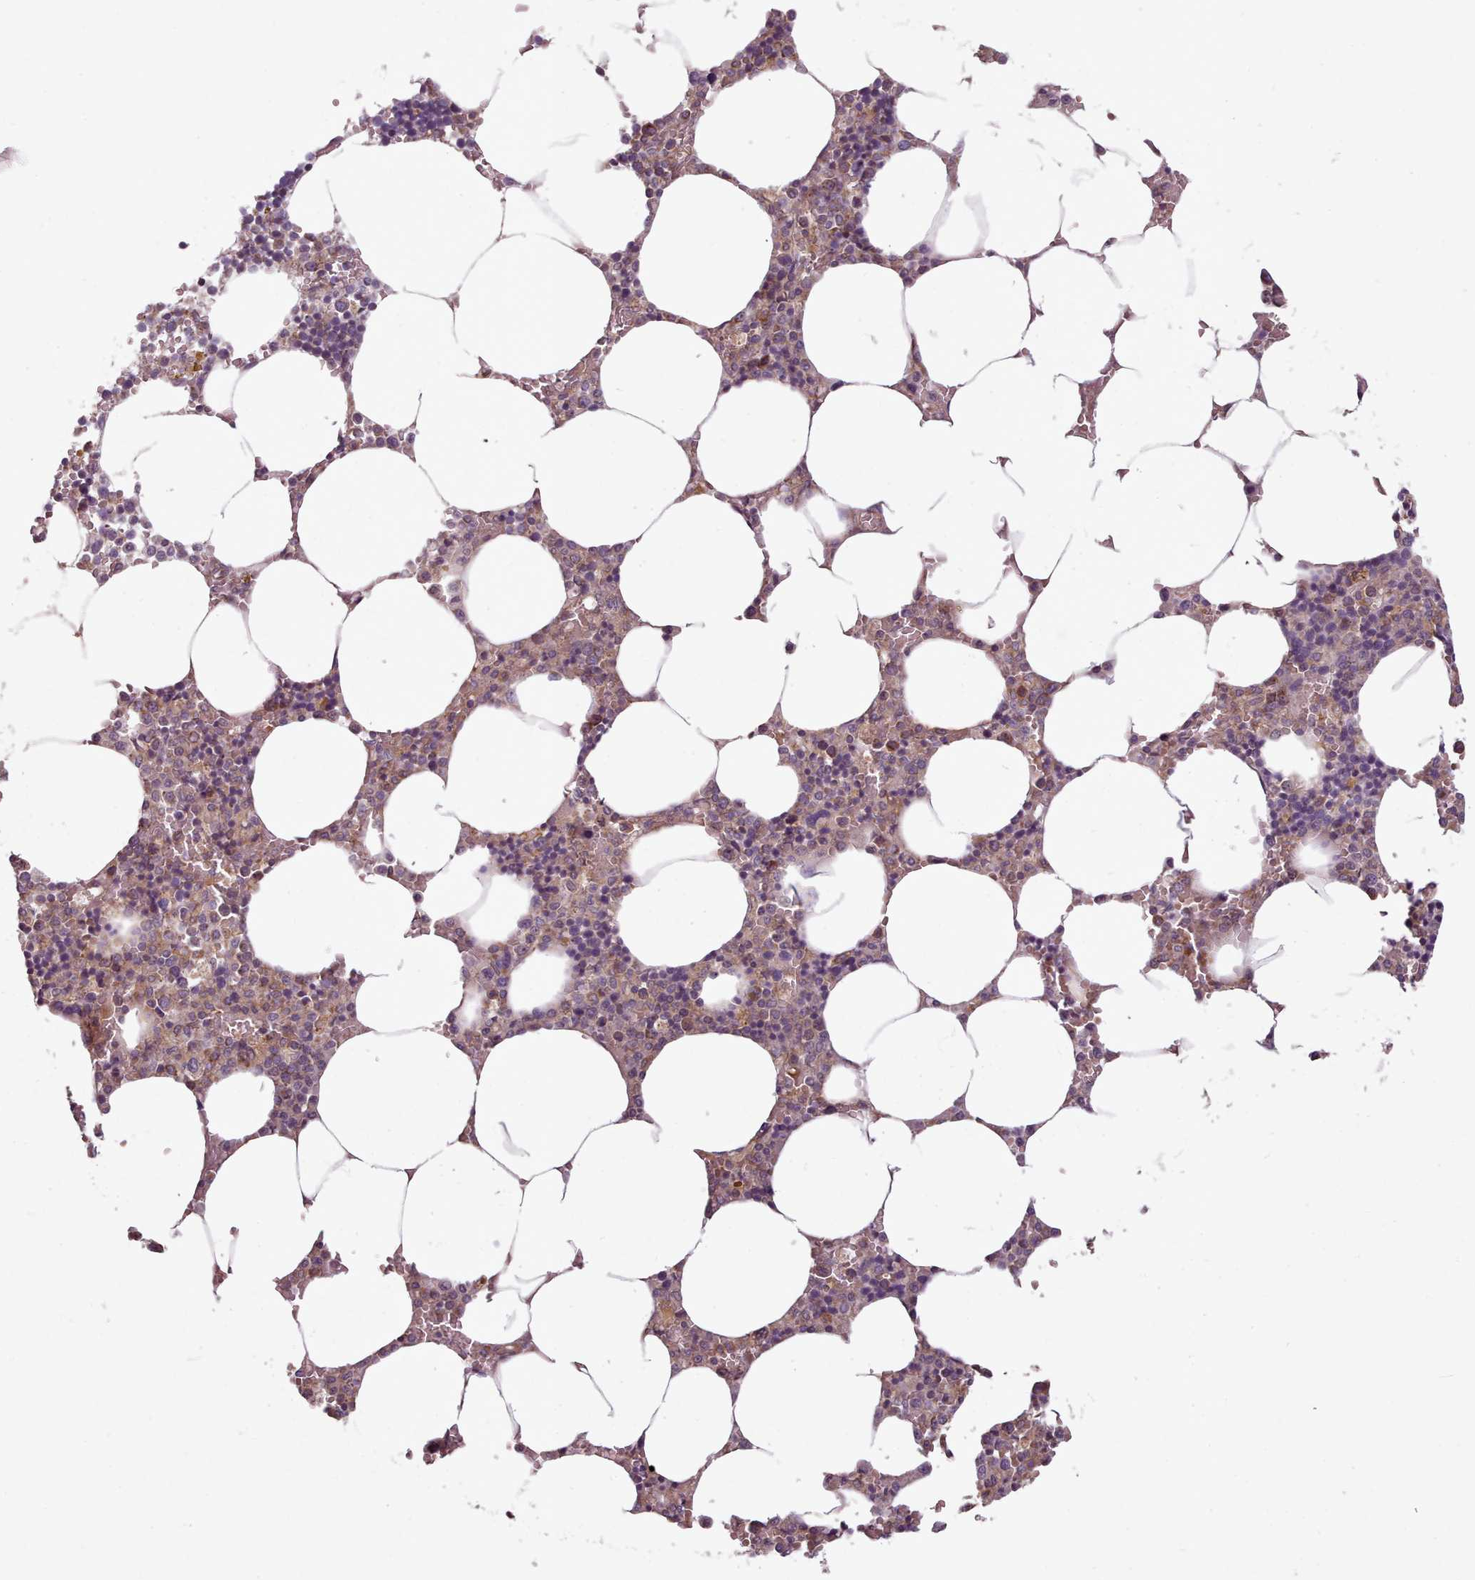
{"staining": {"intensity": "weak", "quantity": "<25%", "location": "cytoplasmic/membranous"}, "tissue": "bone marrow", "cell_type": "Hematopoietic cells", "image_type": "normal", "snomed": [{"axis": "morphology", "description": "Normal tissue, NOS"}, {"axis": "topography", "description": "Bone marrow"}], "caption": "A photomicrograph of human bone marrow is negative for staining in hematopoietic cells. (Brightfield microscopy of DAB IHC at high magnification).", "gene": "NT5DC2", "patient": {"sex": "male", "age": 70}}